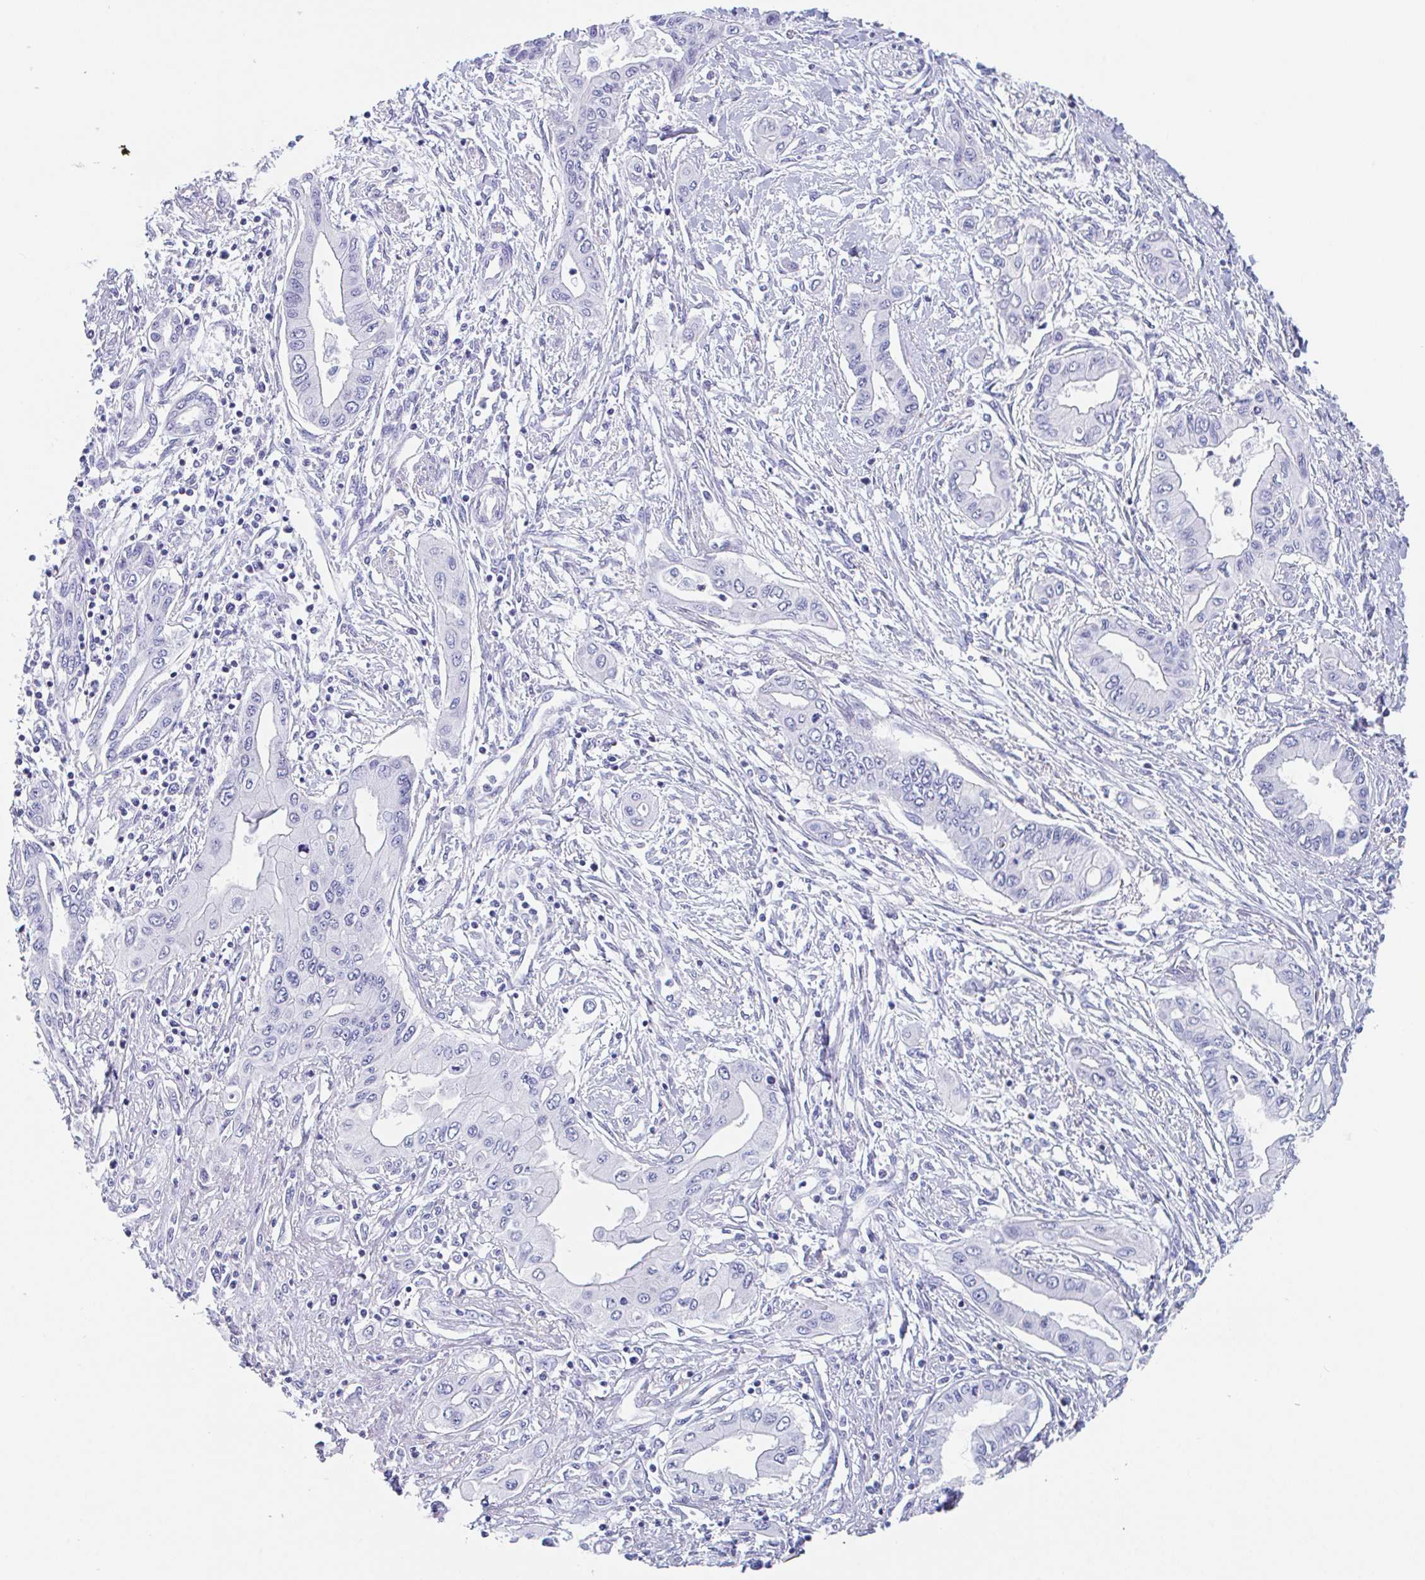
{"staining": {"intensity": "negative", "quantity": "none", "location": "none"}, "tissue": "pancreatic cancer", "cell_type": "Tumor cells", "image_type": "cancer", "snomed": [{"axis": "morphology", "description": "Adenocarcinoma, NOS"}, {"axis": "topography", "description": "Pancreas"}], "caption": "Tumor cells are negative for brown protein staining in adenocarcinoma (pancreatic).", "gene": "TAS2R41", "patient": {"sex": "female", "age": 62}}